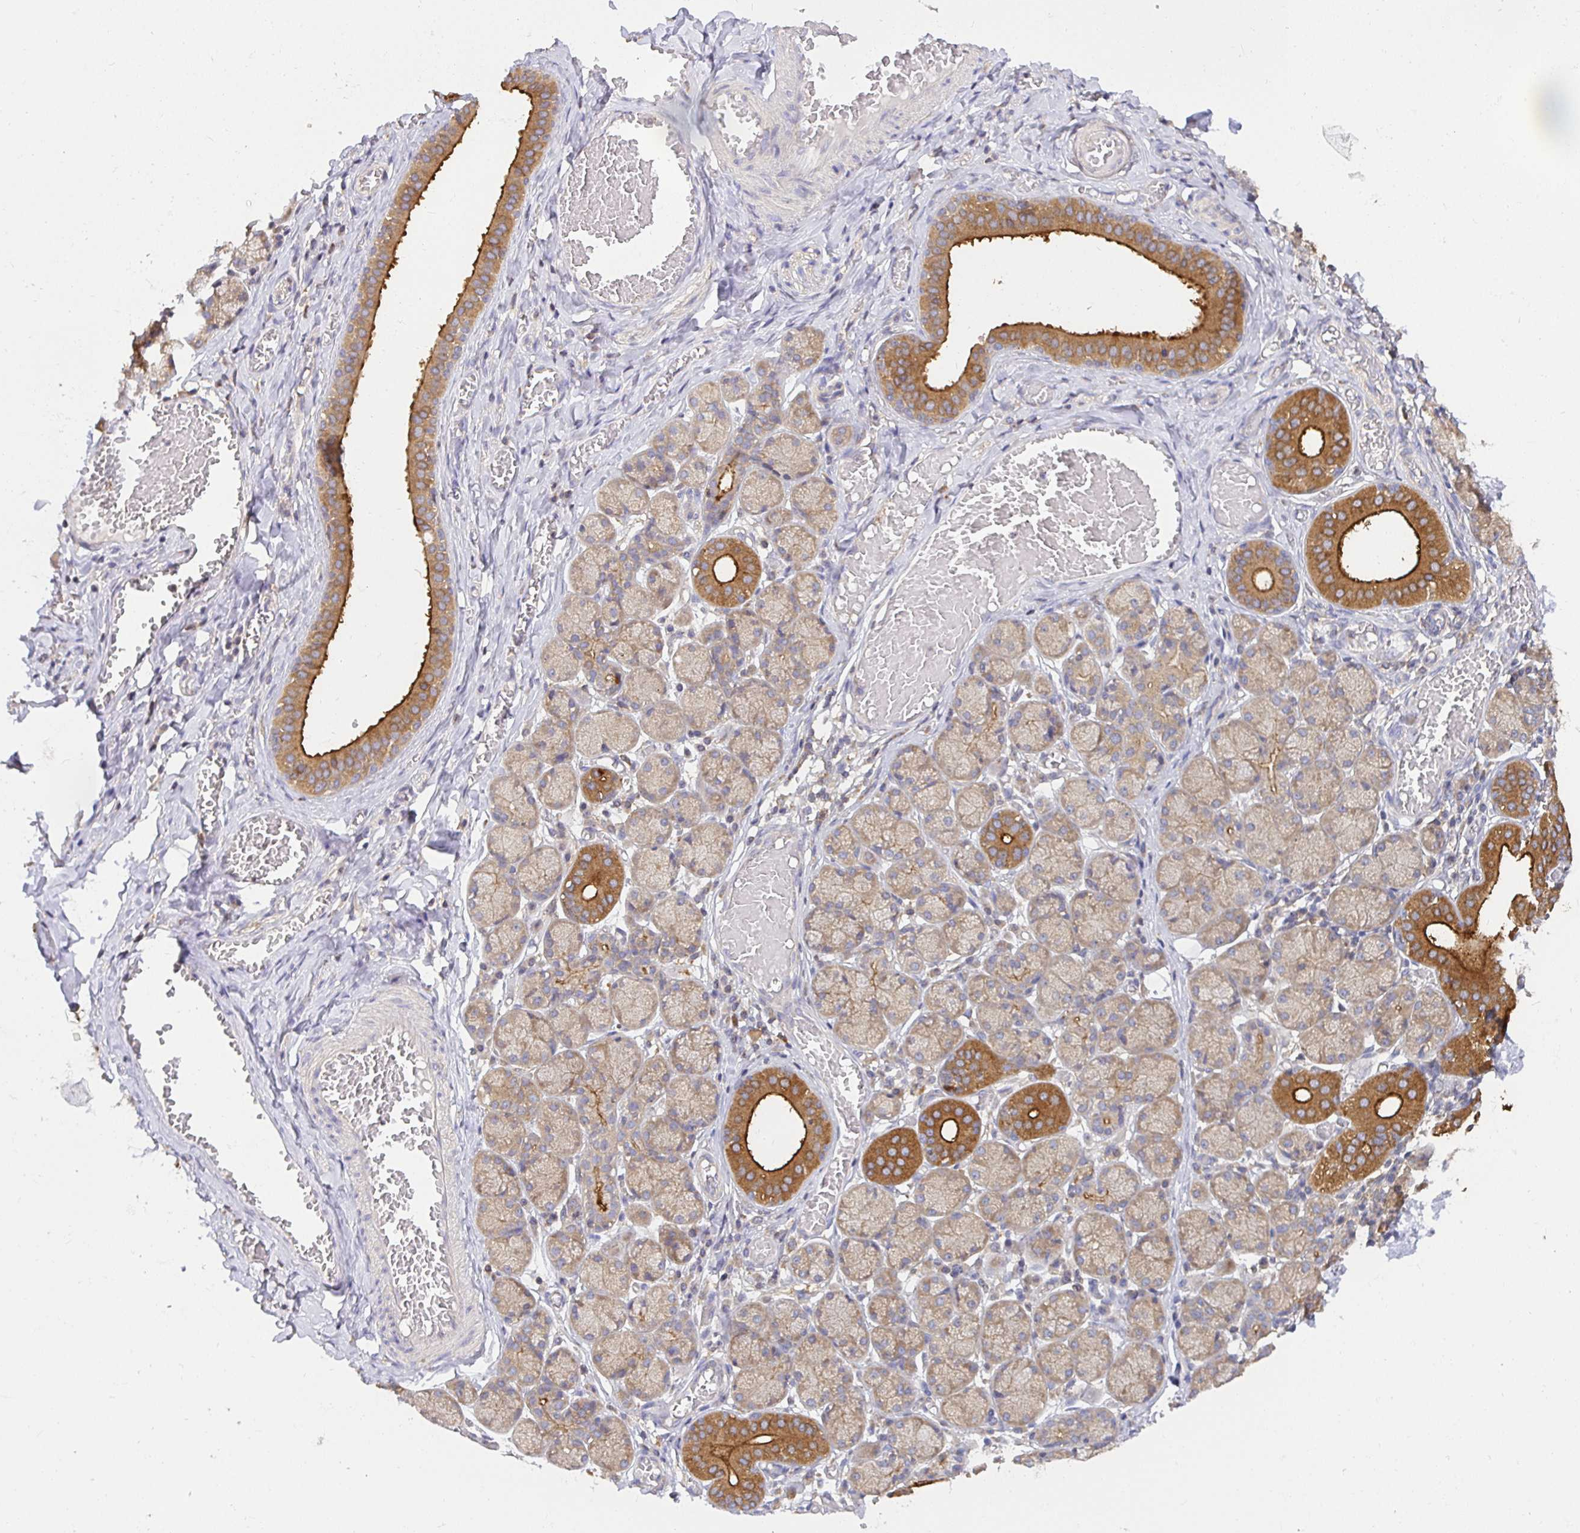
{"staining": {"intensity": "strong", "quantity": "<25%", "location": "cytoplasmic/membranous"}, "tissue": "salivary gland", "cell_type": "Glandular cells", "image_type": "normal", "snomed": [{"axis": "morphology", "description": "Normal tissue, NOS"}, {"axis": "topography", "description": "Salivary gland"}], "caption": "Glandular cells exhibit medium levels of strong cytoplasmic/membranous staining in approximately <25% of cells in benign salivary gland. The protein is stained brown, and the nuclei are stained in blue (DAB (3,3'-diaminobenzidine) IHC with brightfield microscopy, high magnification).", "gene": "ATP6V1F", "patient": {"sex": "female", "age": 24}}